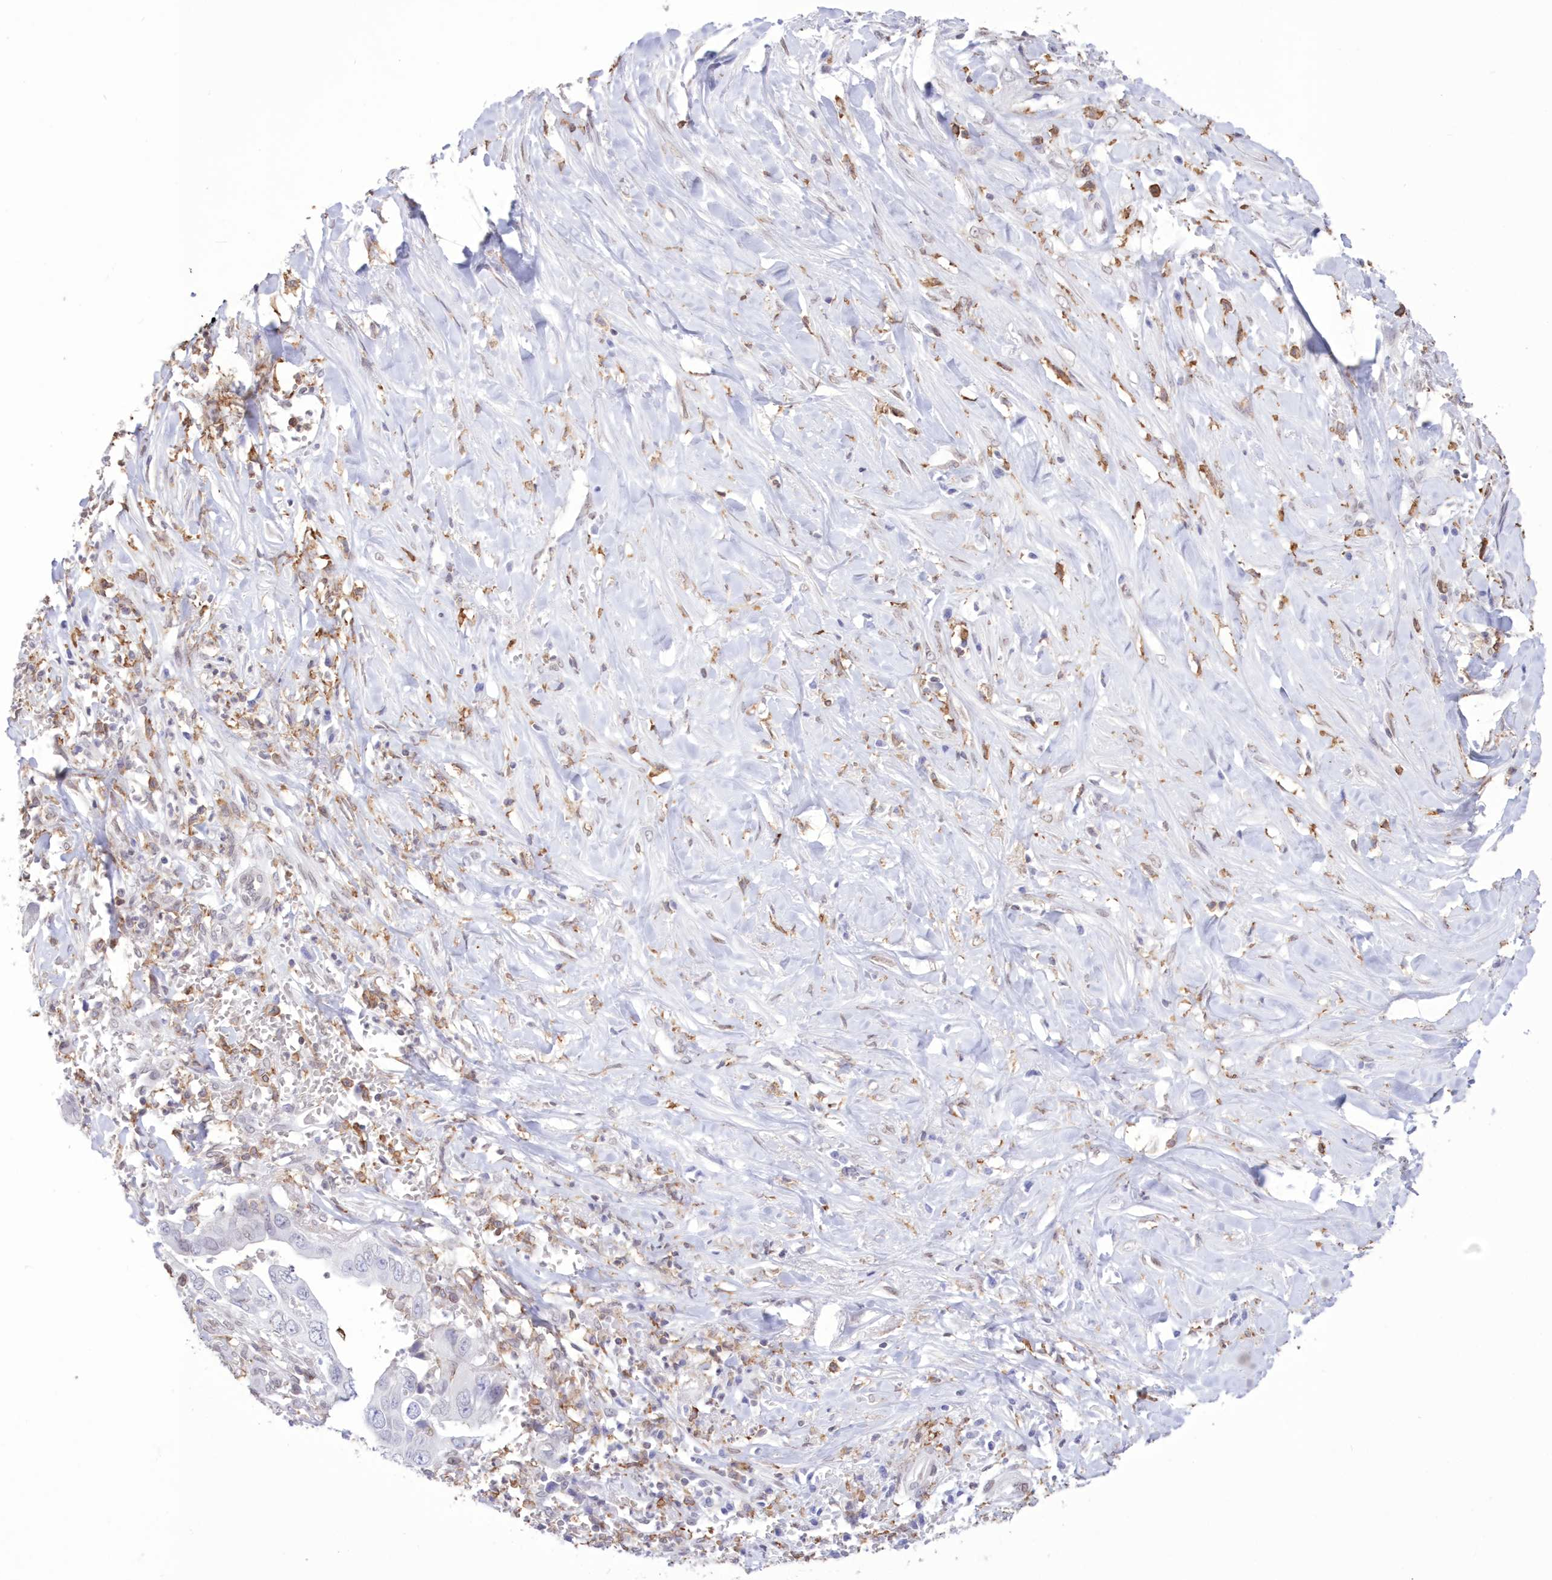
{"staining": {"intensity": "negative", "quantity": "none", "location": "none"}, "tissue": "liver cancer", "cell_type": "Tumor cells", "image_type": "cancer", "snomed": [{"axis": "morphology", "description": "Cholangiocarcinoma"}, {"axis": "topography", "description": "Liver"}], "caption": "Immunohistochemistry (IHC) photomicrograph of neoplastic tissue: liver cancer stained with DAB (3,3'-diaminobenzidine) exhibits no significant protein positivity in tumor cells.", "gene": "C11orf1", "patient": {"sex": "female", "age": 79}}